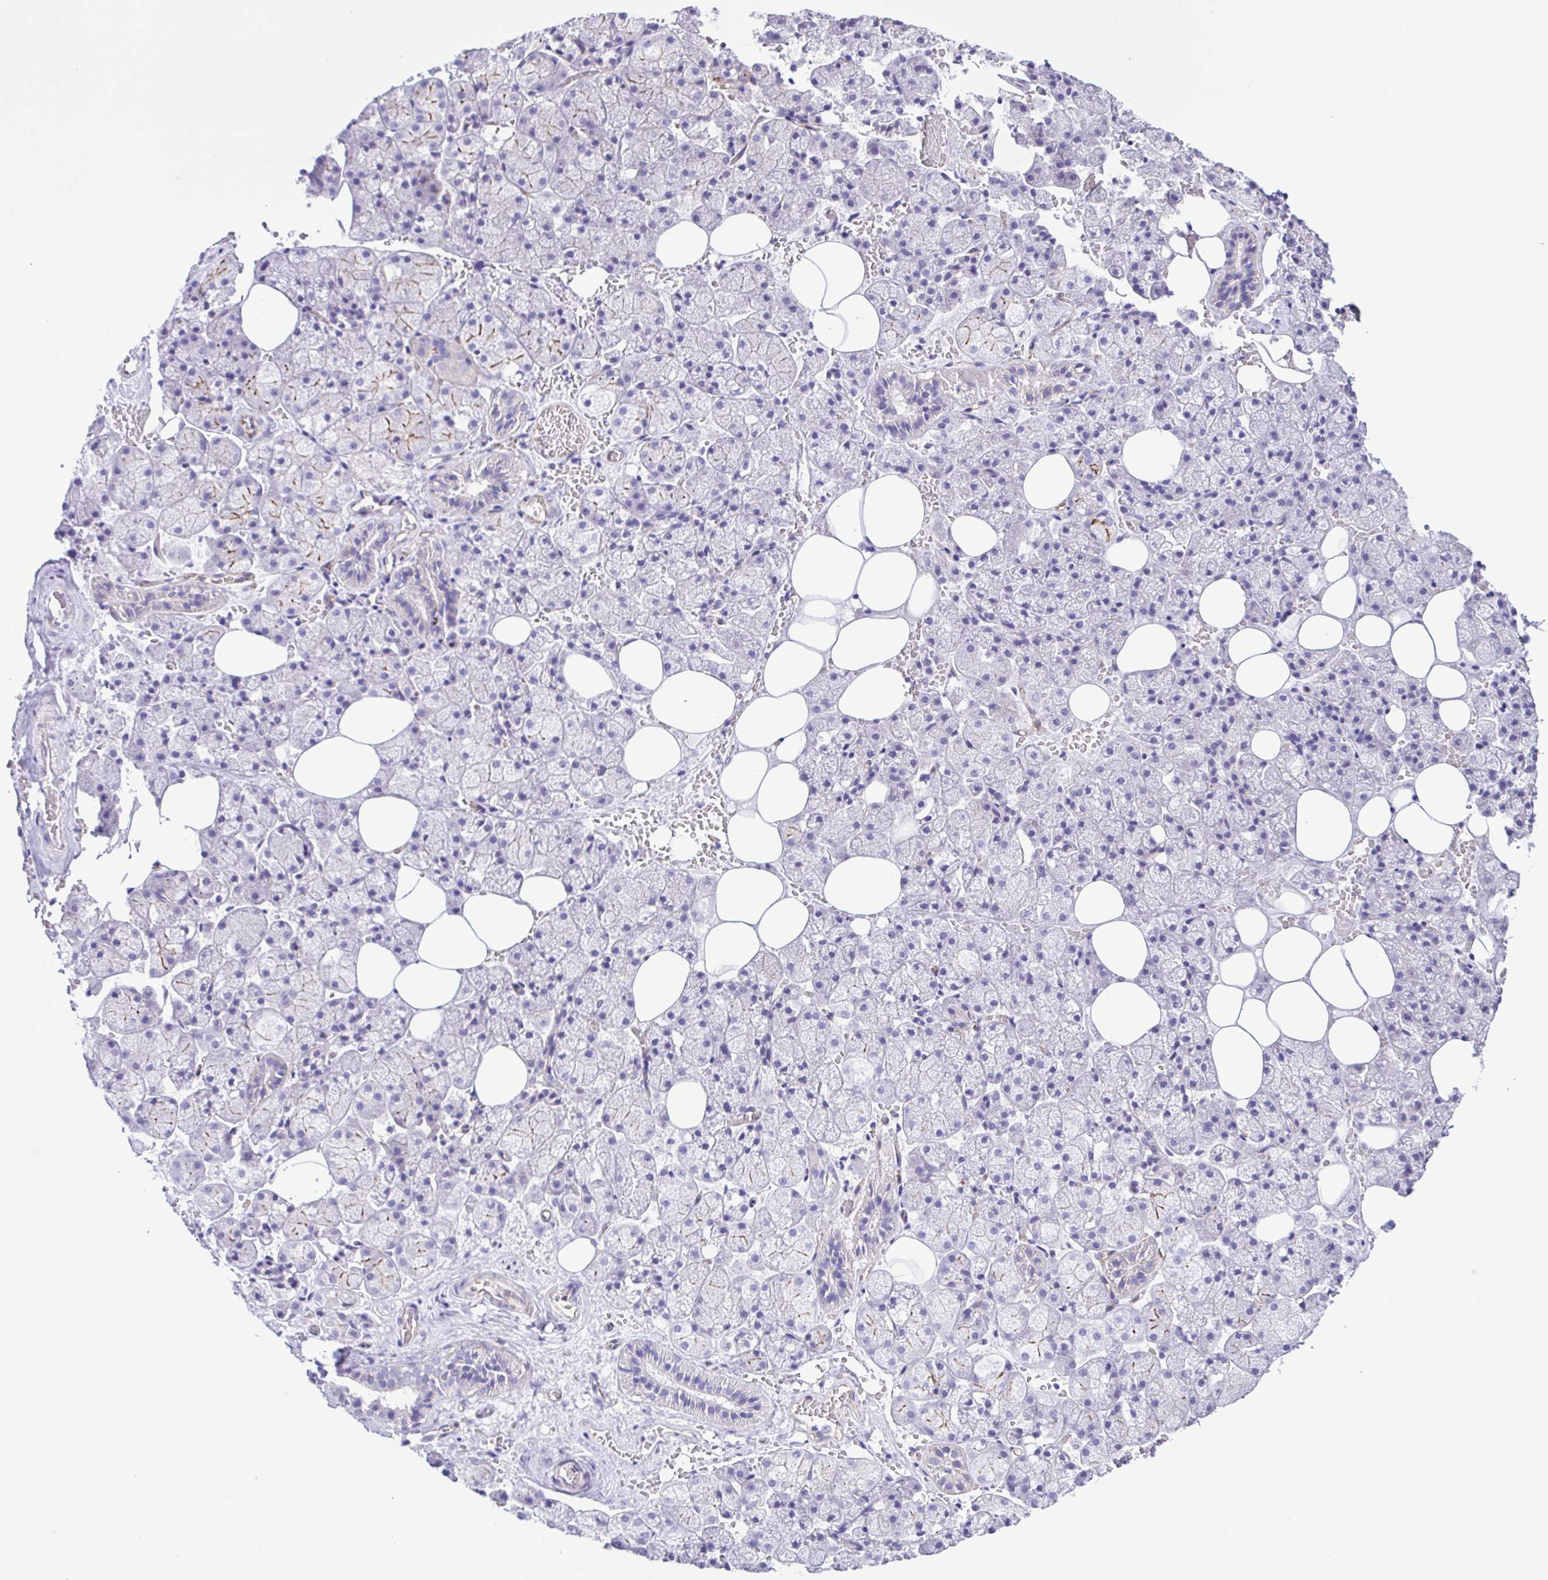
{"staining": {"intensity": "strong", "quantity": "25%-75%", "location": "cytoplasmic/membranous"}, "tissue": "salivary gland", "cell_type": "Glandular cells", "image_type": "normal", "snomed": [{"axis": "morphology", "description": "Normal tissue, NOS"}, {"axis": "topography", "description": "Salivary gland"}, {"axis": "topography", "description": "Peripheral nerve tissue"}], "caption": "Protein expression analysis of normal human salivary gland reveals strong cytoplasmic/membranous staining in approximately 25%-75% of glandular cells. The staining was performed using DAB to visualize the protein expression in brown, while the nuclei were stained in blue with hematoxylin (Magnification: 20x).", "gene": "FLT1", "patient": {"sex": "male", "age": 38}}